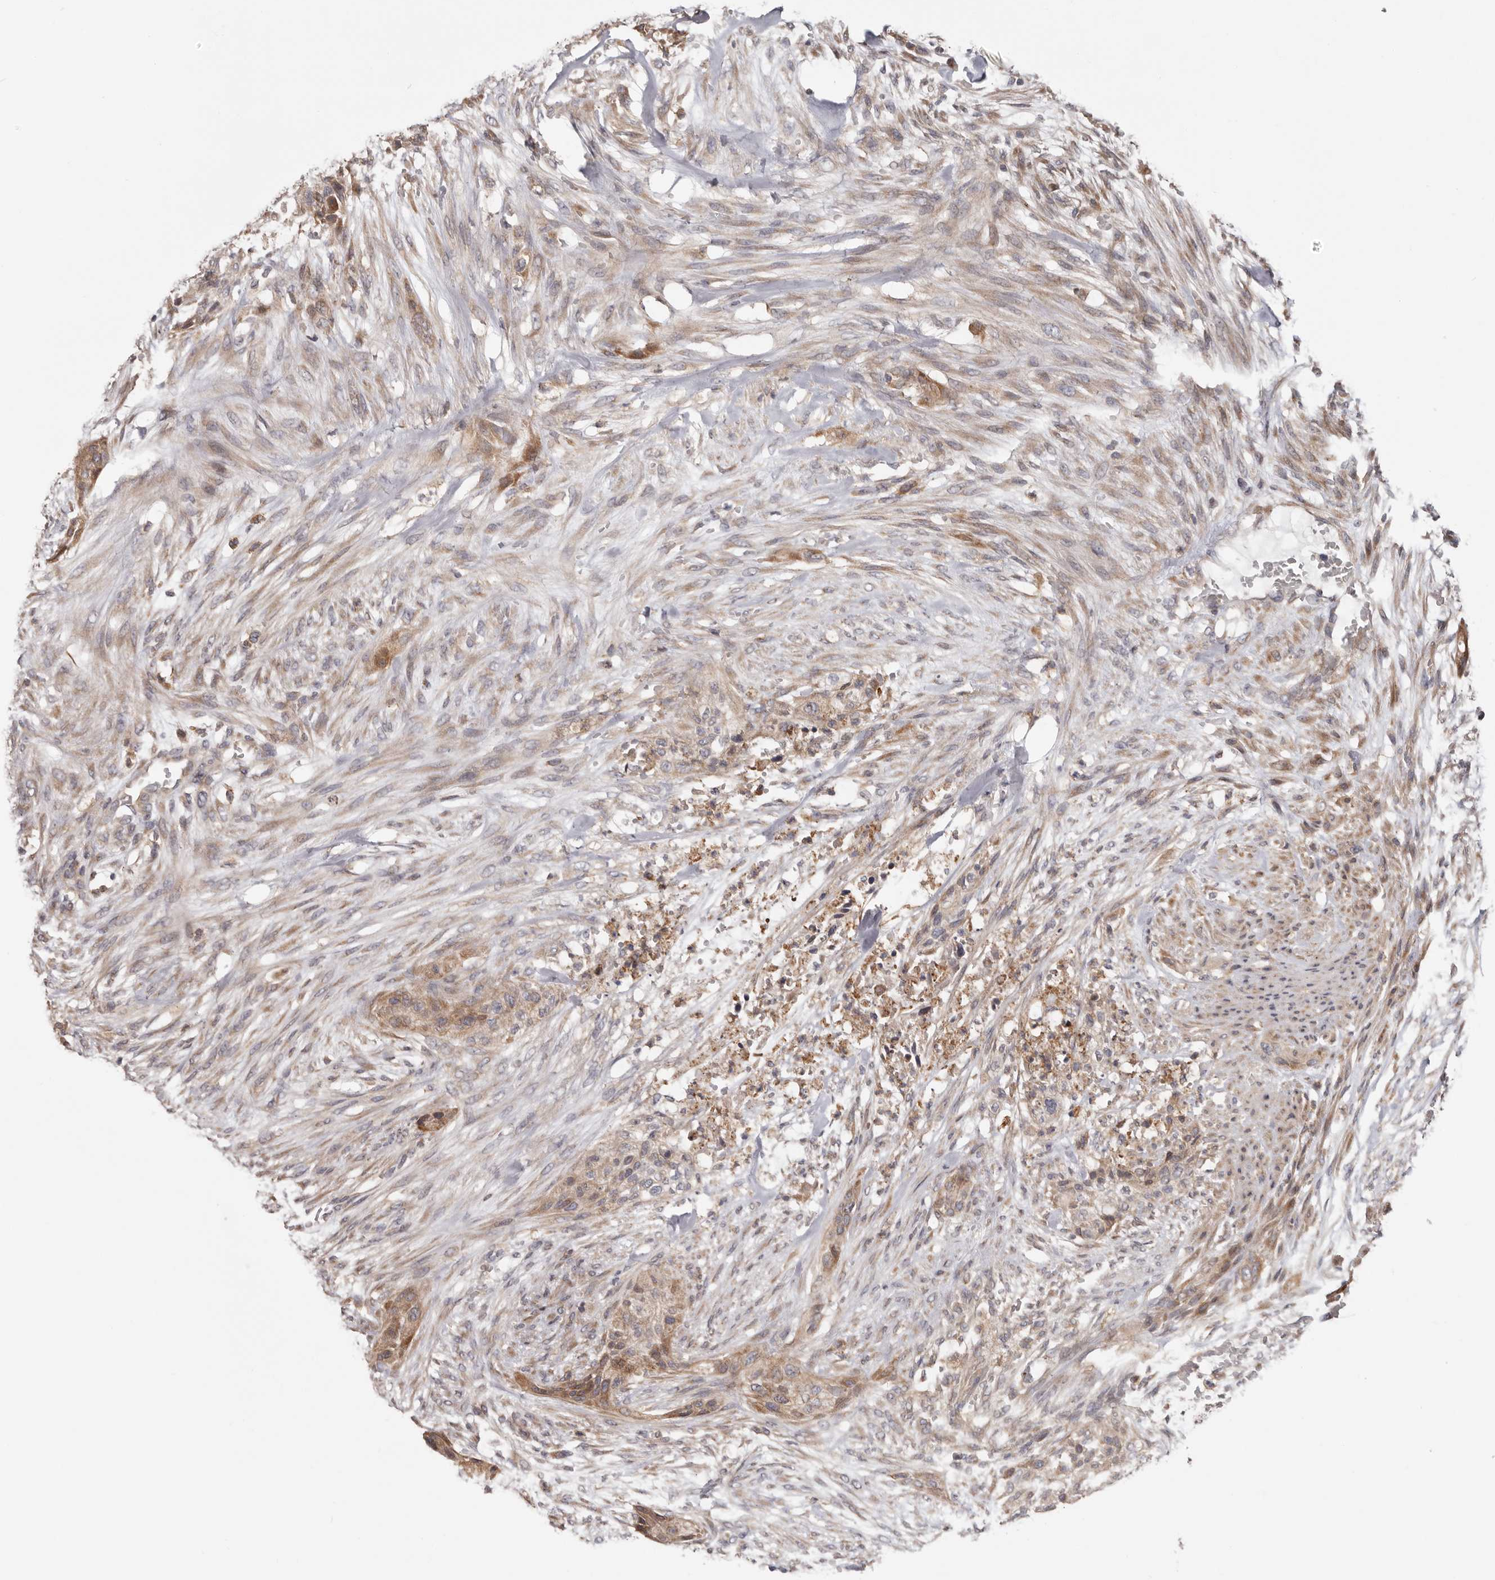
{"staining": {"intensity": "moderate", "quantity": ">75%", "location": "cytoplasmic/membranous"}, "tissue": "urothelial cancer", "cell_type": "Tumor cells", "image_type": "cancer", "snomed": [{"axis": "morphology", "description": "Urothelial carcinoma, High grade"}, {"axis": "topography", "description": "Urinary bladder"}], "caption": "Moderate cytoplasmic/membranous positivity for a protein is identified in approximately >75% of tumor cells of urothelial cancer using IHC.", "gene": "TMUB1", "patient": {"sex": "male", "age": 35}}